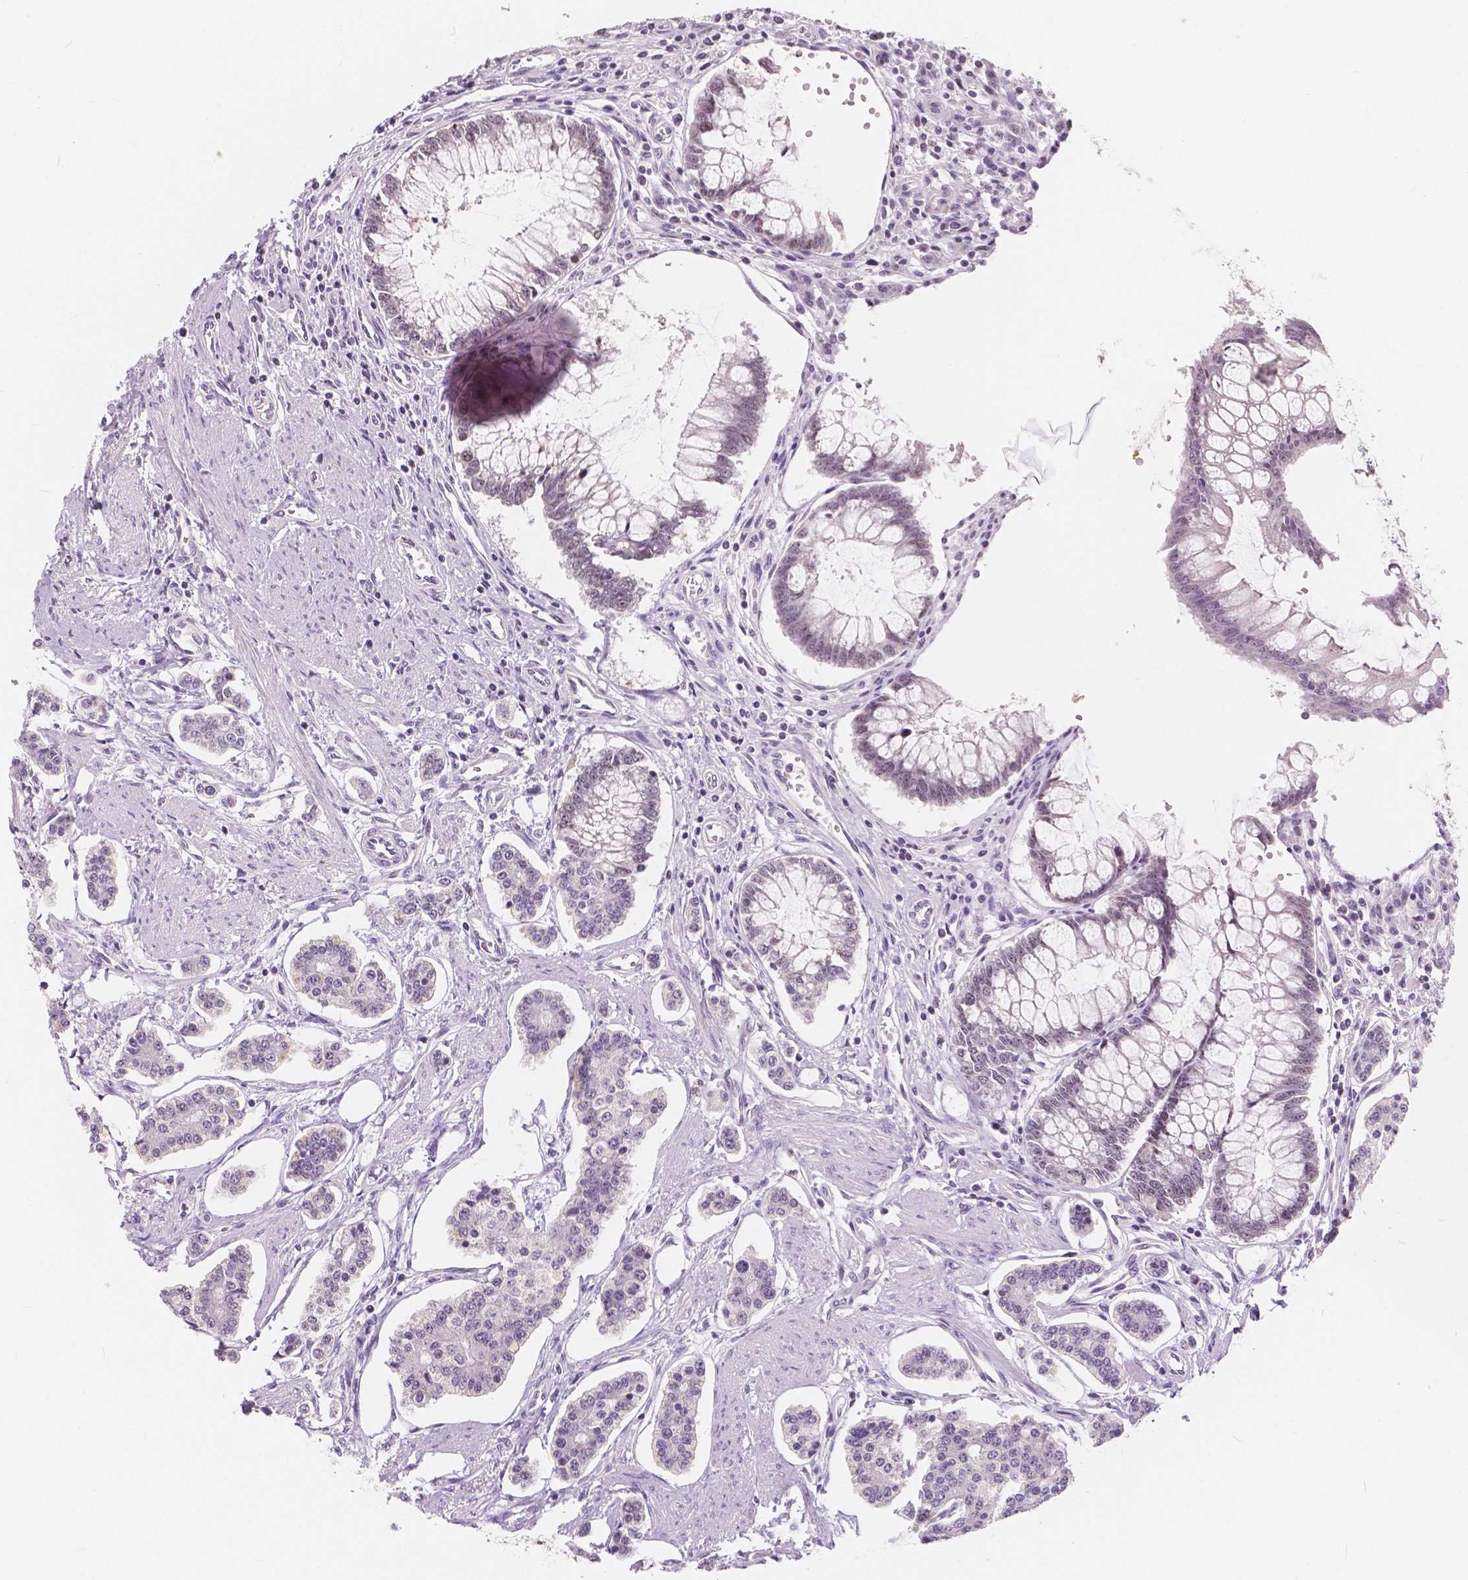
{"staining": {"intensity": "negative", "quantity": "none", "location": "none"}, "tissue": "carcinoid", "cell_type": "Tumor cells", "image_type": "cancer", "snomed": [{"axis": "morphology", "description": "Carcinoid, malignant, NOS"}, {"axis": "topography", "description": "Small intestine"}], "caption": "Tumor cells are negative for brown protein staining in carcinoid (malignant). (DAB (3,3'-diaminobenzidine) immunohistochemistry with hematoxylin counter stain).", "gene": "NOLC1", "patient": {"sex": "female", "age": 65}}